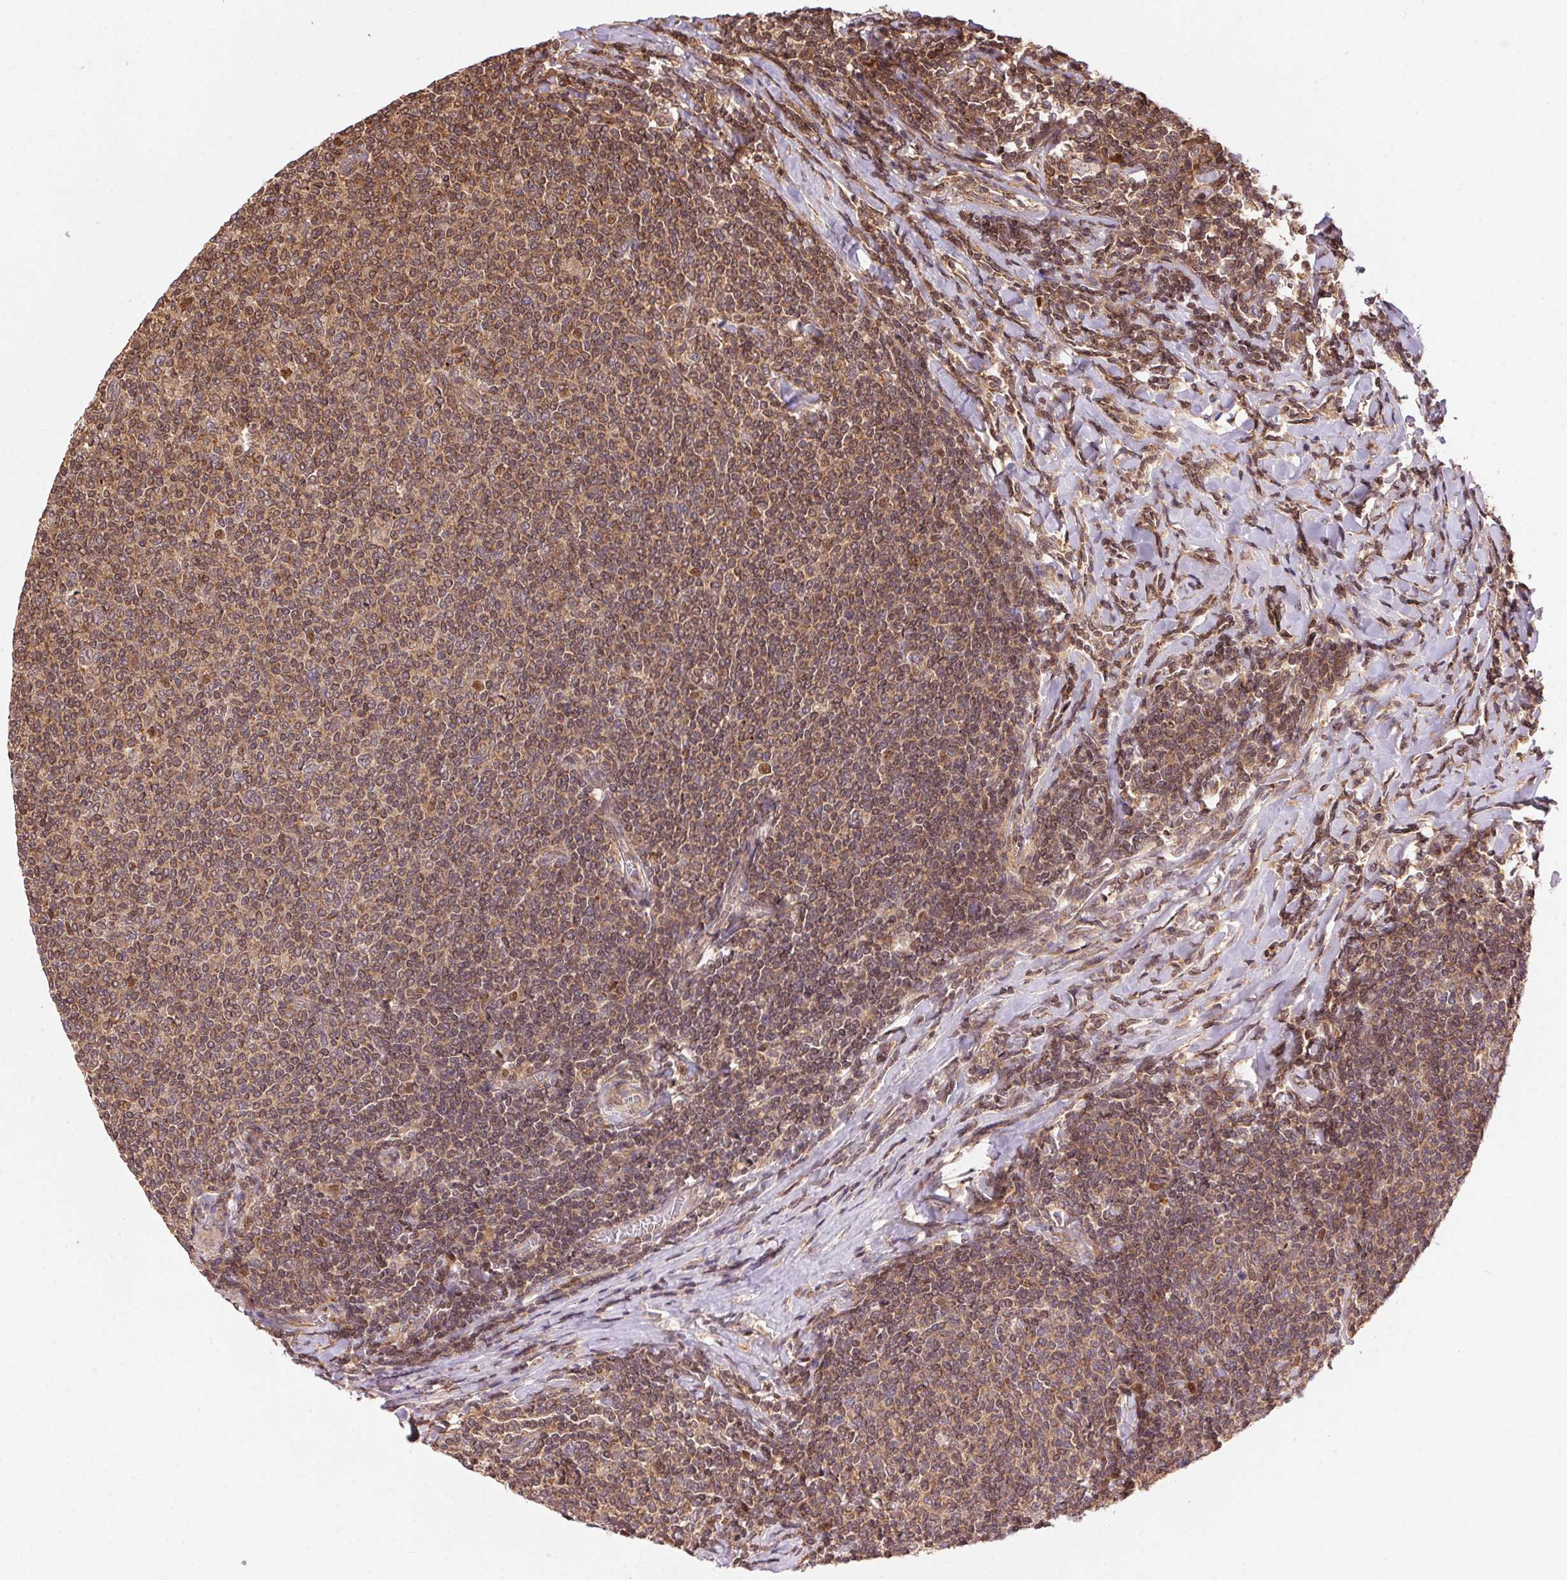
{"staining": {"intensity": "weak", "quantity": ">75%", "location": "cytoplasmic/membranous,nuclear"}, "tissue": "lymphoma", "cell_type": "Tumor cells", "image_type": "cancer", "snomed": [{"axis": "morphology", "description": "Malignant lymphoma, non-Hodgkin's type, Low grade"}, {"axis": "topography", "description": "Lymph node"}], "caption": "Immunohistochemical staining of lymphoma displays weak cytoplasmic/membranous and nuclear protein expression in approximately >75% of tumor cells.", "gene": "MEX3D", "patient": {"sex": "male", "age": 52}}